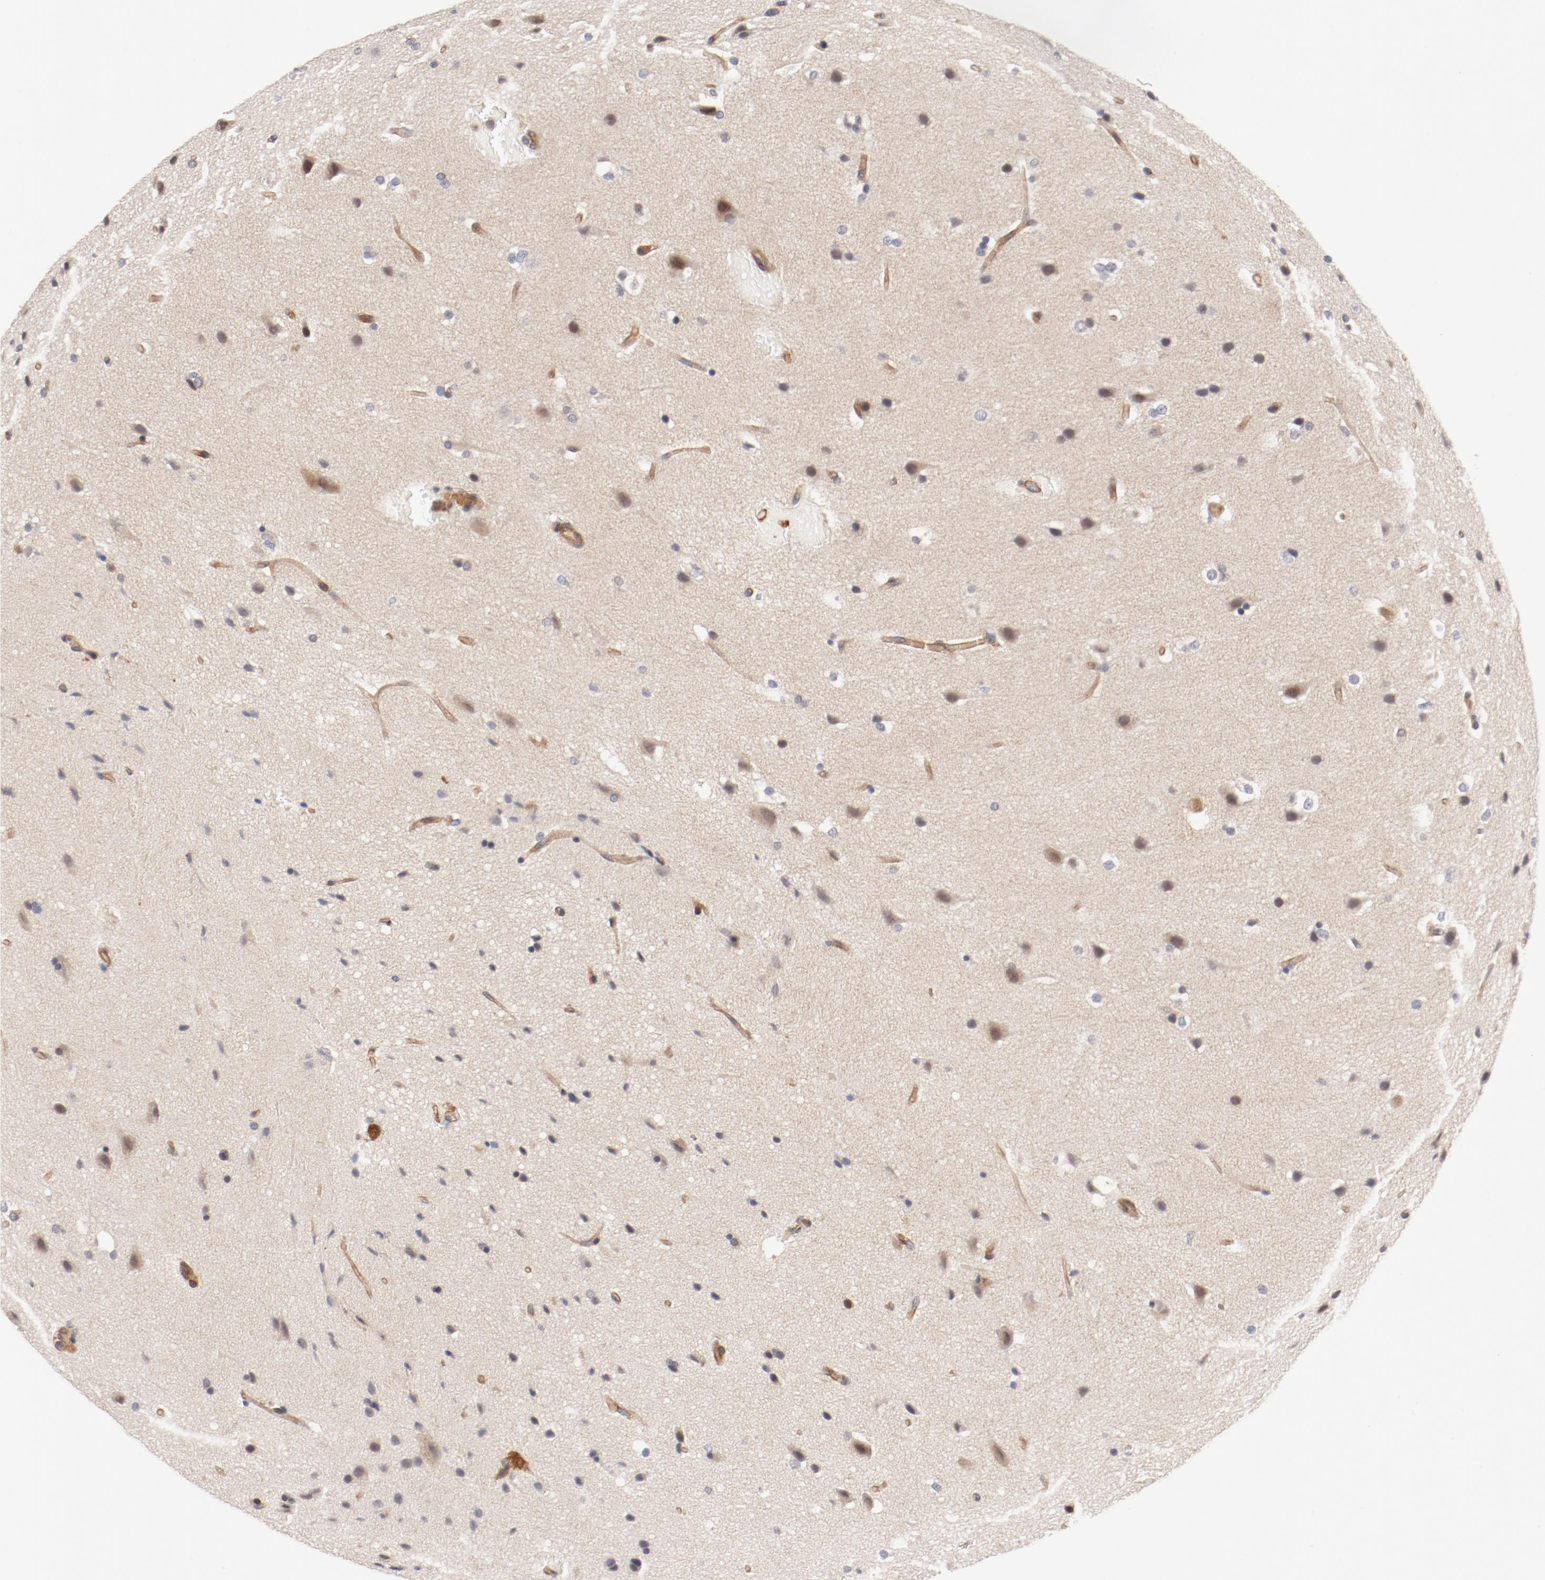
{"staining": {"intensity": "weak", "quantity": "<25%", "location": "cytoplasmic/membranous"}, "tissue": "glioma", "cell_type": "Tumor cells", "image_type": "cancer", "snomed": [{"axis": "morphology", "description": "Glioma, malignant, Low grade"}, {"axis": "topography", "description": "Cerebral cortex"}], "caption": "DAB immunohistochemical staining of glioma demonstrates no significant staining in tumor cells. The staining is performed using DAB brown chromogen with nuclei counter-stained in using hematoxylin.", "gene": "ZNF267", "patient": {"sex": "female", "age": 47}}